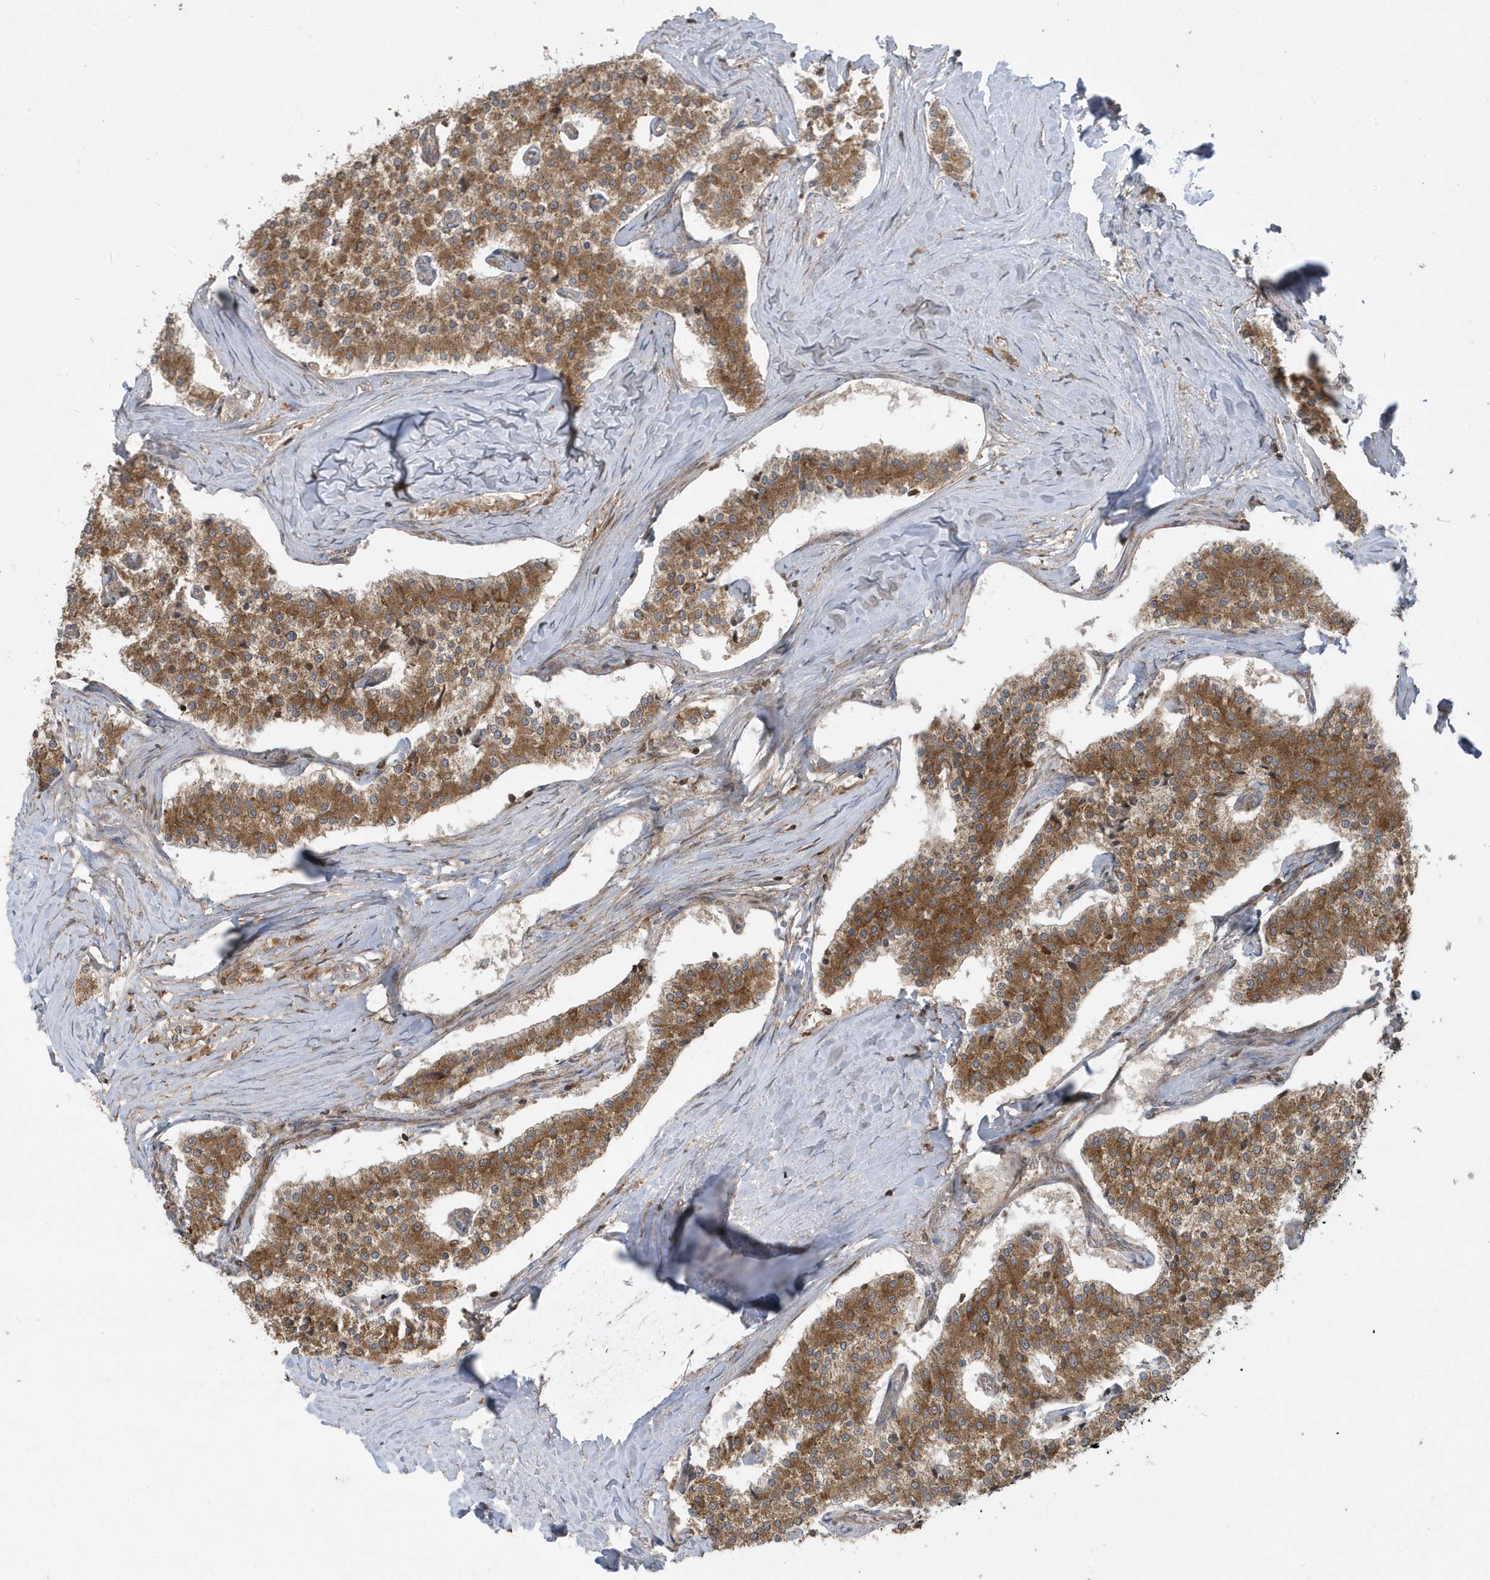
{"staining": {"intensity": "moderate", "quantity": ">75%", "location": "cytoplasmic/membranous"}, "tissue": "carcinoid", "cell_type": "Tumor cells", "image_type": "cancer", "snomed": [{"axis": "morphology", "description": "Carcinoid, malignant, NOS"}, {"axis": "topography", "description": "Colon"}], "caption": "Protein analysis of carcinoid tissue displays moderate cytoplasmic/membranous positivity in approximately >75% of tumor cells.", "gene": "STAMBP", "patient": {"sex": "female", "age": 52}}